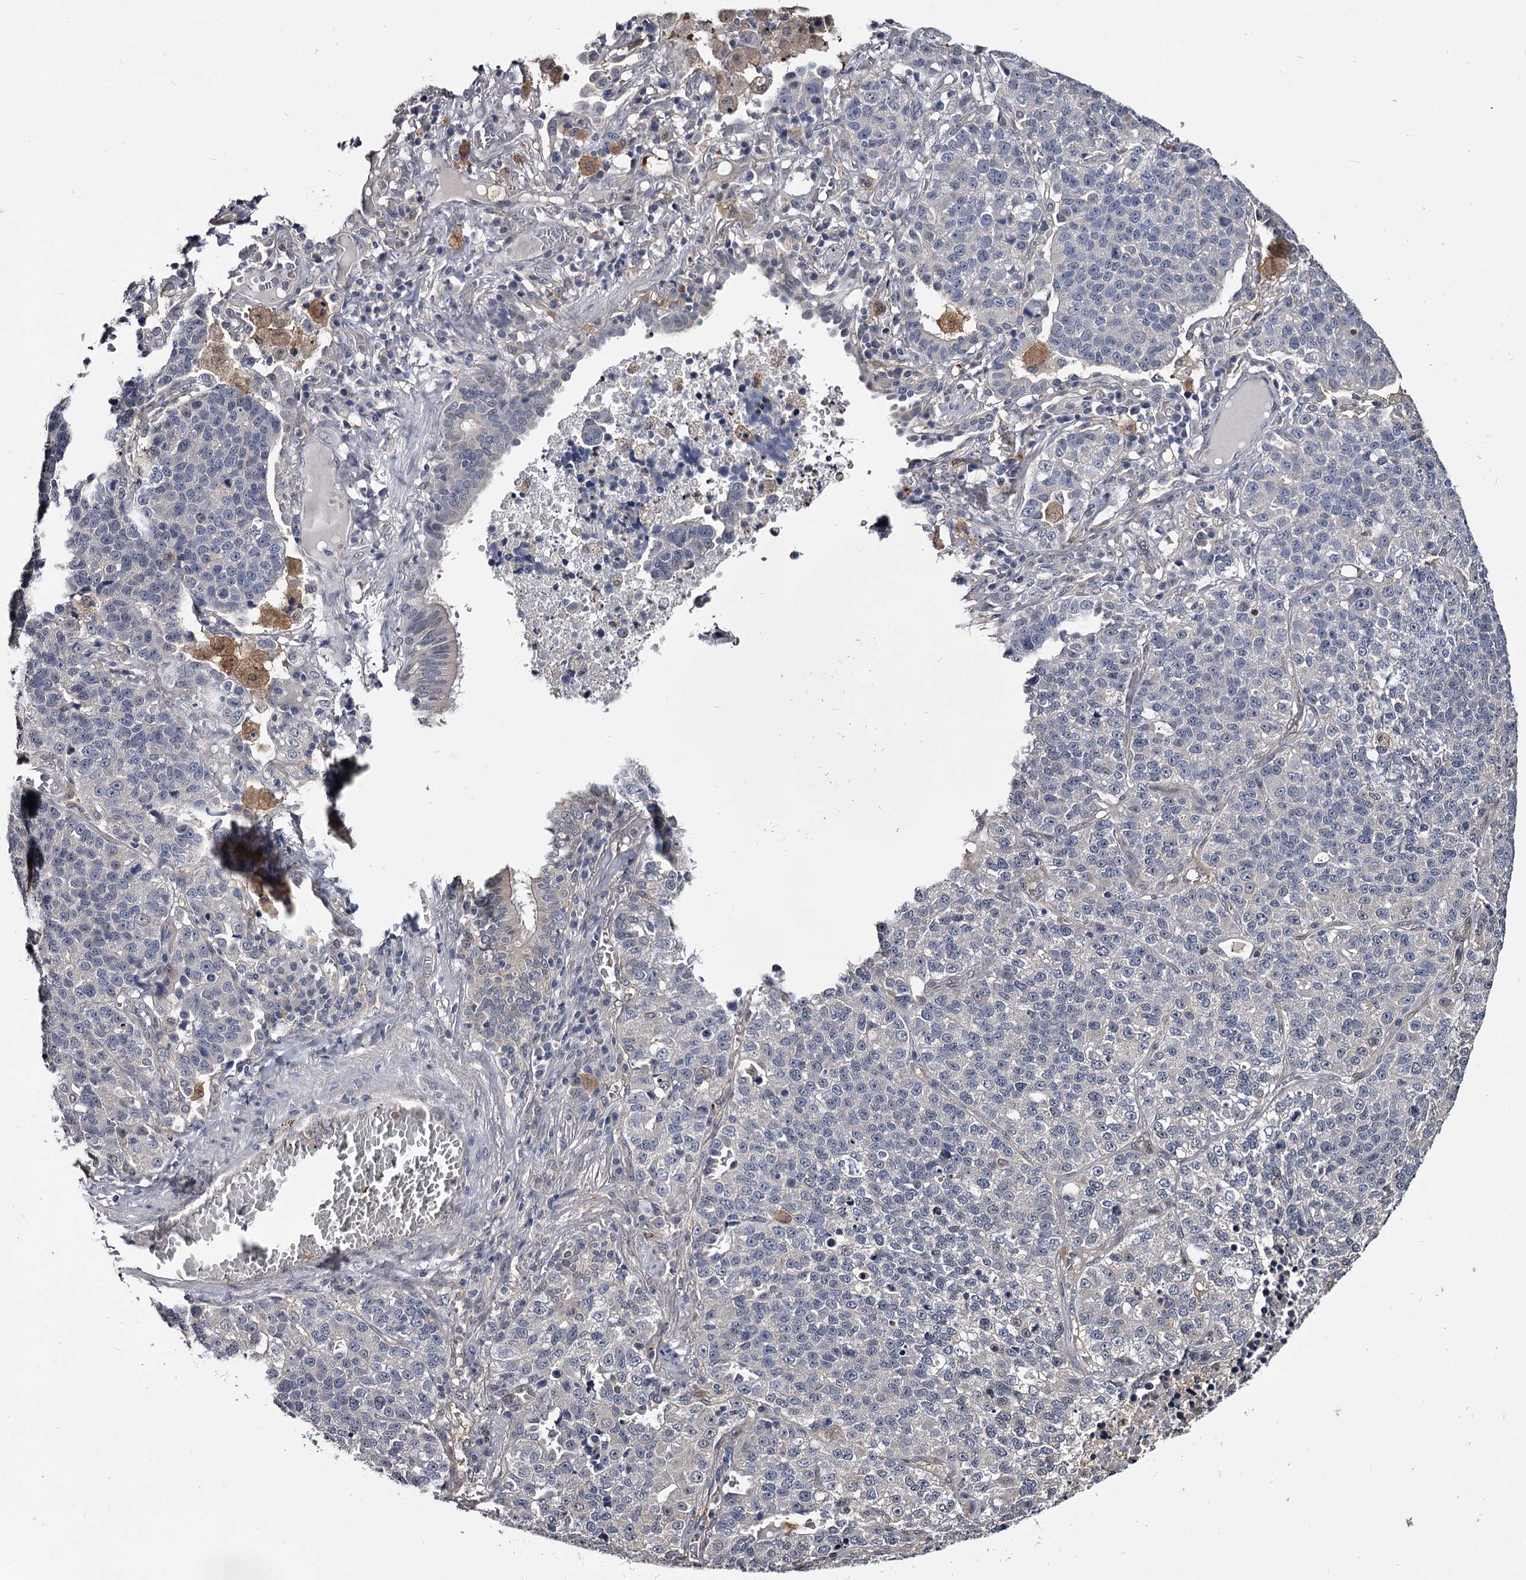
{"staining": {"intensity": "negative", "quantity": "none", "location": "none"}, "tissue": "lung cancer", "cell_type": "Tumor cells", "image_type": "cancer", "snomed": [{"axis": "morphology", "description": "Adenocarcinoma, NOS"}, {"axis": "topography", "description": "Lung"}], "caption": "Human lung adenocarcinoma stained for a protein using IHC demonstrates no positivity in tumor cells.", "gene": "GSTO1", "patient": {"sex": "male", "age": 49}}